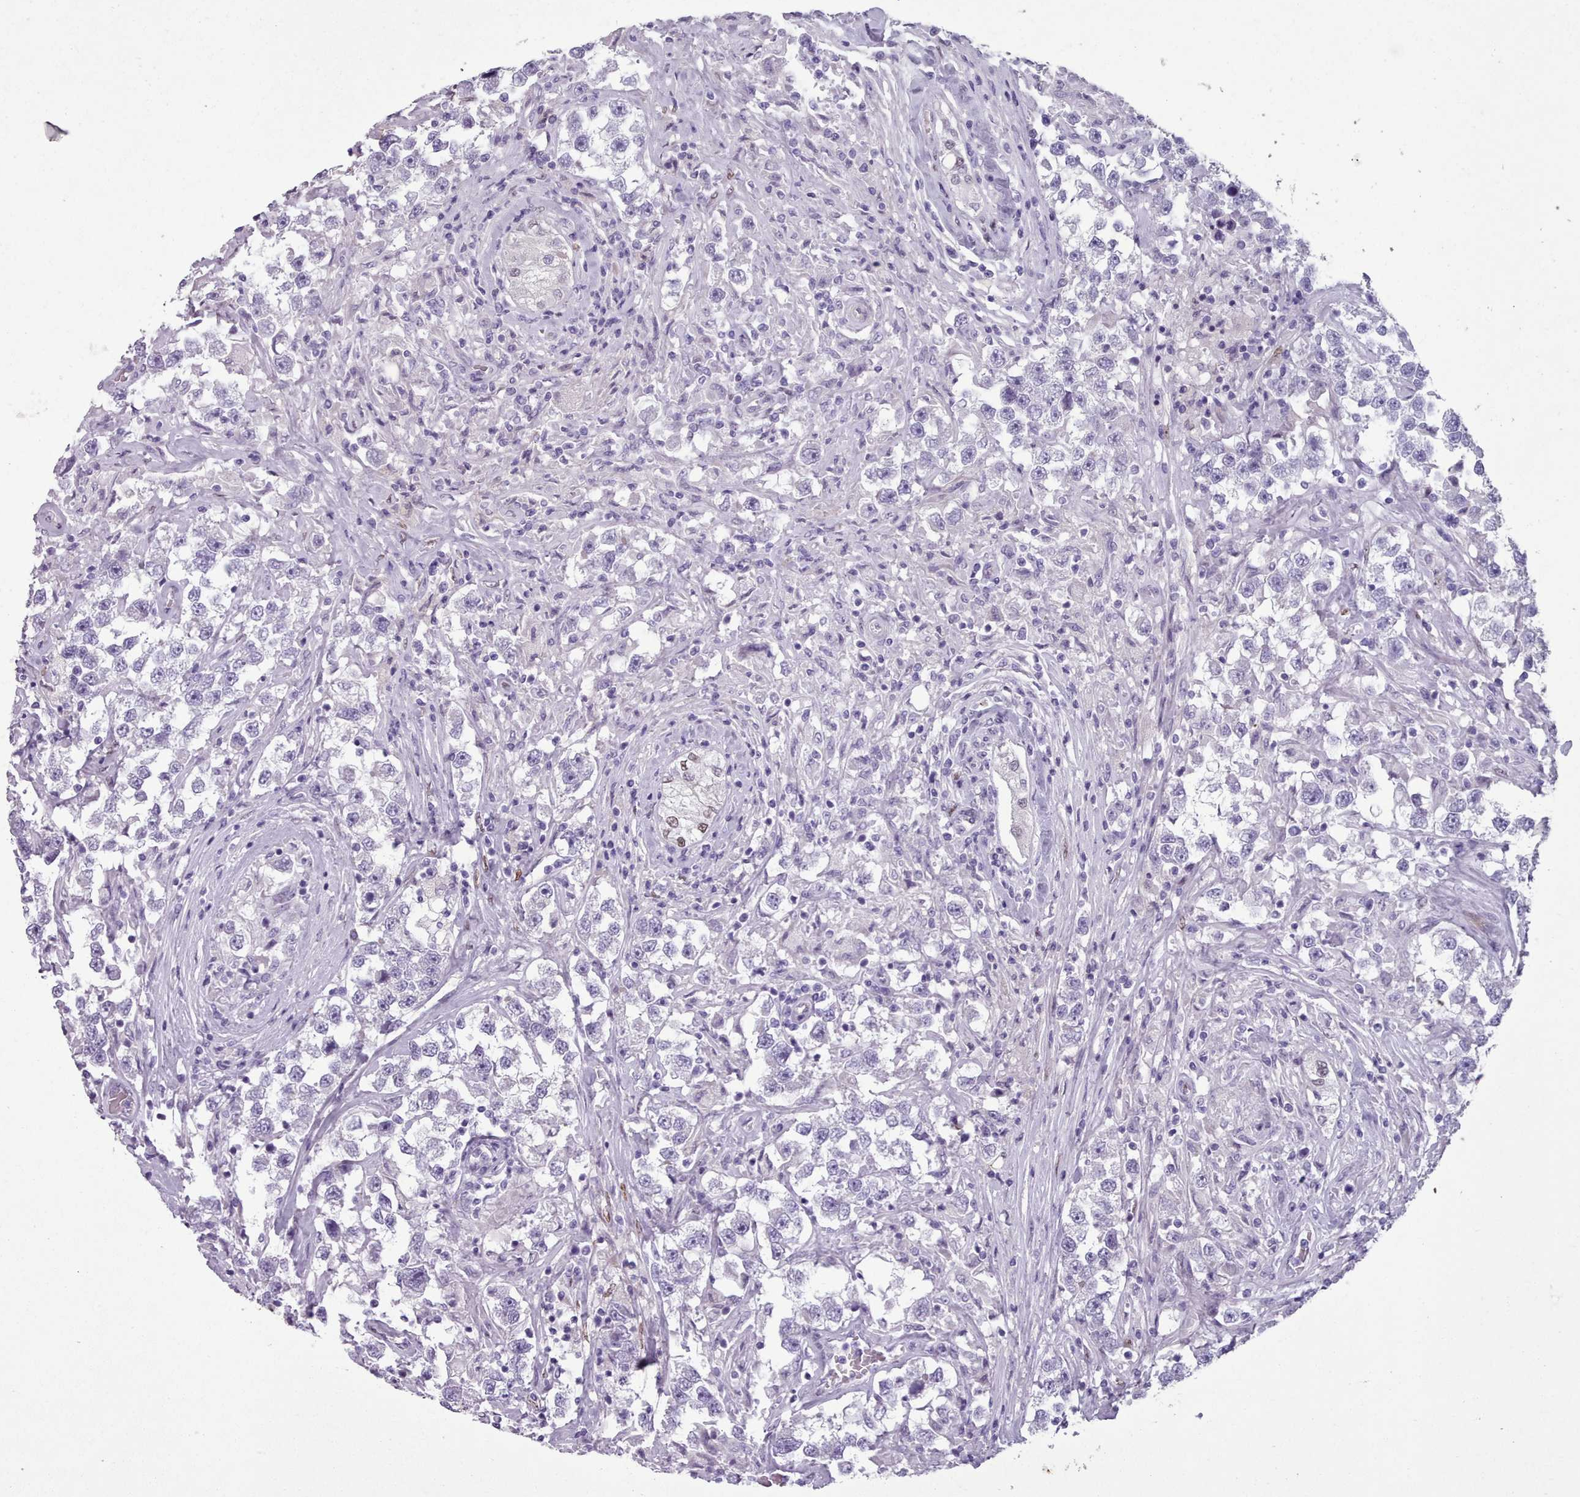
{"staining": {"intensity": "negative", "quantity": "none", "location": "none"}, "tissue": "testis cancer", "cell_type": "Tumor cells", "image_type": "cancer", "snomed": [{"axis": "morphology", "description": "Seminoma, NOS"}, {"axis": "topography", "description": "Testis"}], "caption": "Human testis cancer stained for a protein using IHC reveals no staining in tumor cells.", "gene": "KCNT2", "patient": {"sex": "male", "age": 46}}